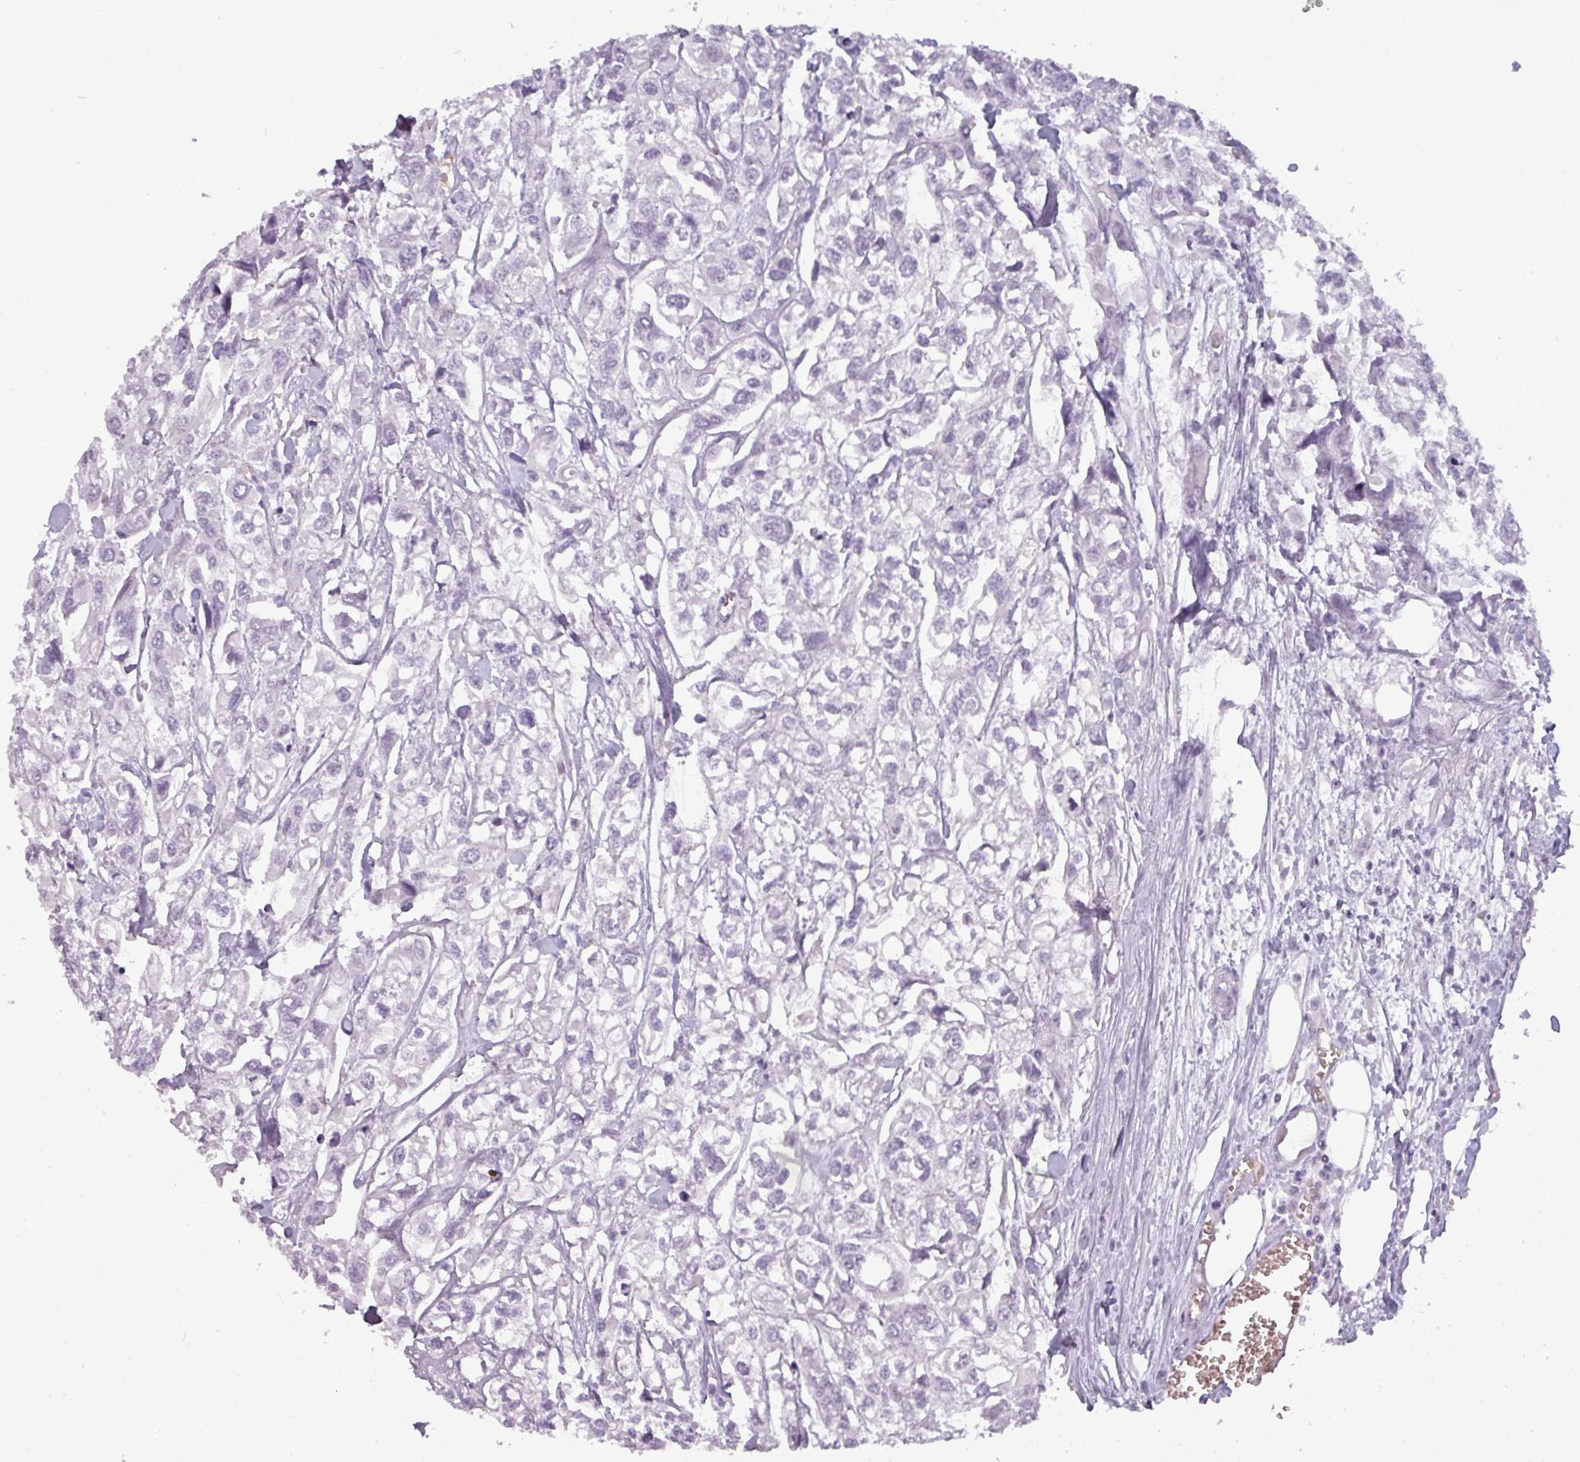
{"staining": {"intensity": "negative", "quantity": "none", "location": "none"}, "tissue": "urothelial cancer", "cell_type": "Tumor cells", "image_type": "cancer", "snomed": [{"axis": "morphology", "description": "Urothelial carcinoma, High grade"}, {"axis": "topography", "description": "Urinary bladder"}], "caption": "Immunohistochemistry histopathology image of neoplastic tissue: human urothelial cancer stained with DAB shows no significant protein positivity in tumor cells.", "gene": "AREL1", "patient": {"sex": "male", "age": 67}}